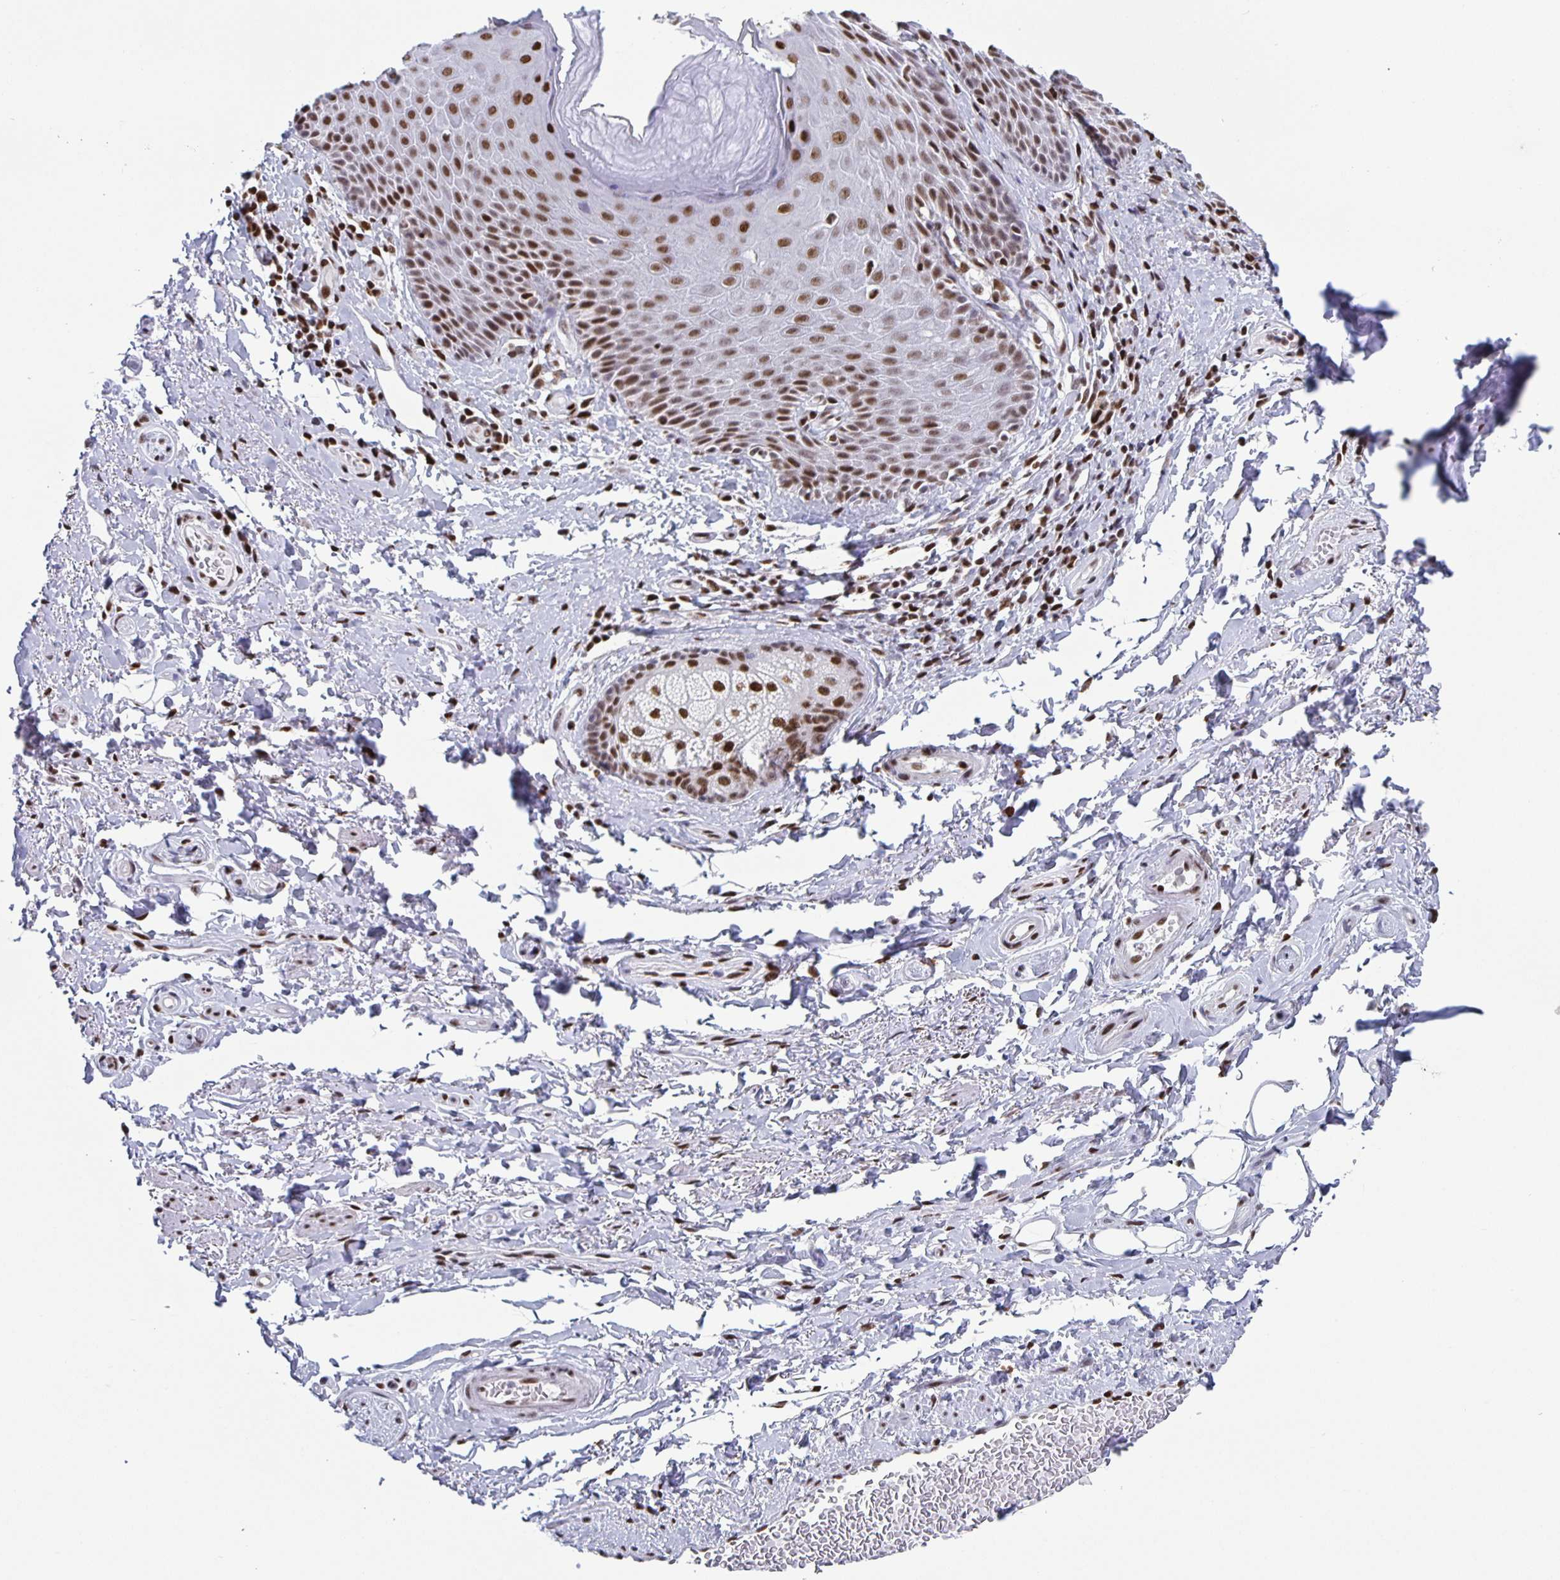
{"staining": {"intensity": "negative", "quantity": "none", "location": "none"}, "tissue": "adipose tissue", "cell_type": "Adipocytes", "image_type": "normal", "snomed": [{"axis": "morphology", "description": "Normal tissue, NOS"}, {"axis": "topography", "description": "Peripheral nerve tissue"}], "caption": "Immunohistochemistry (IHC) photomicrograph of benign human adipose tissue stained for a protein (brown), which exhibits no positivity in adipocytes.", "gene": "JUND", "patient": {"sex": "male", "age": 51}}